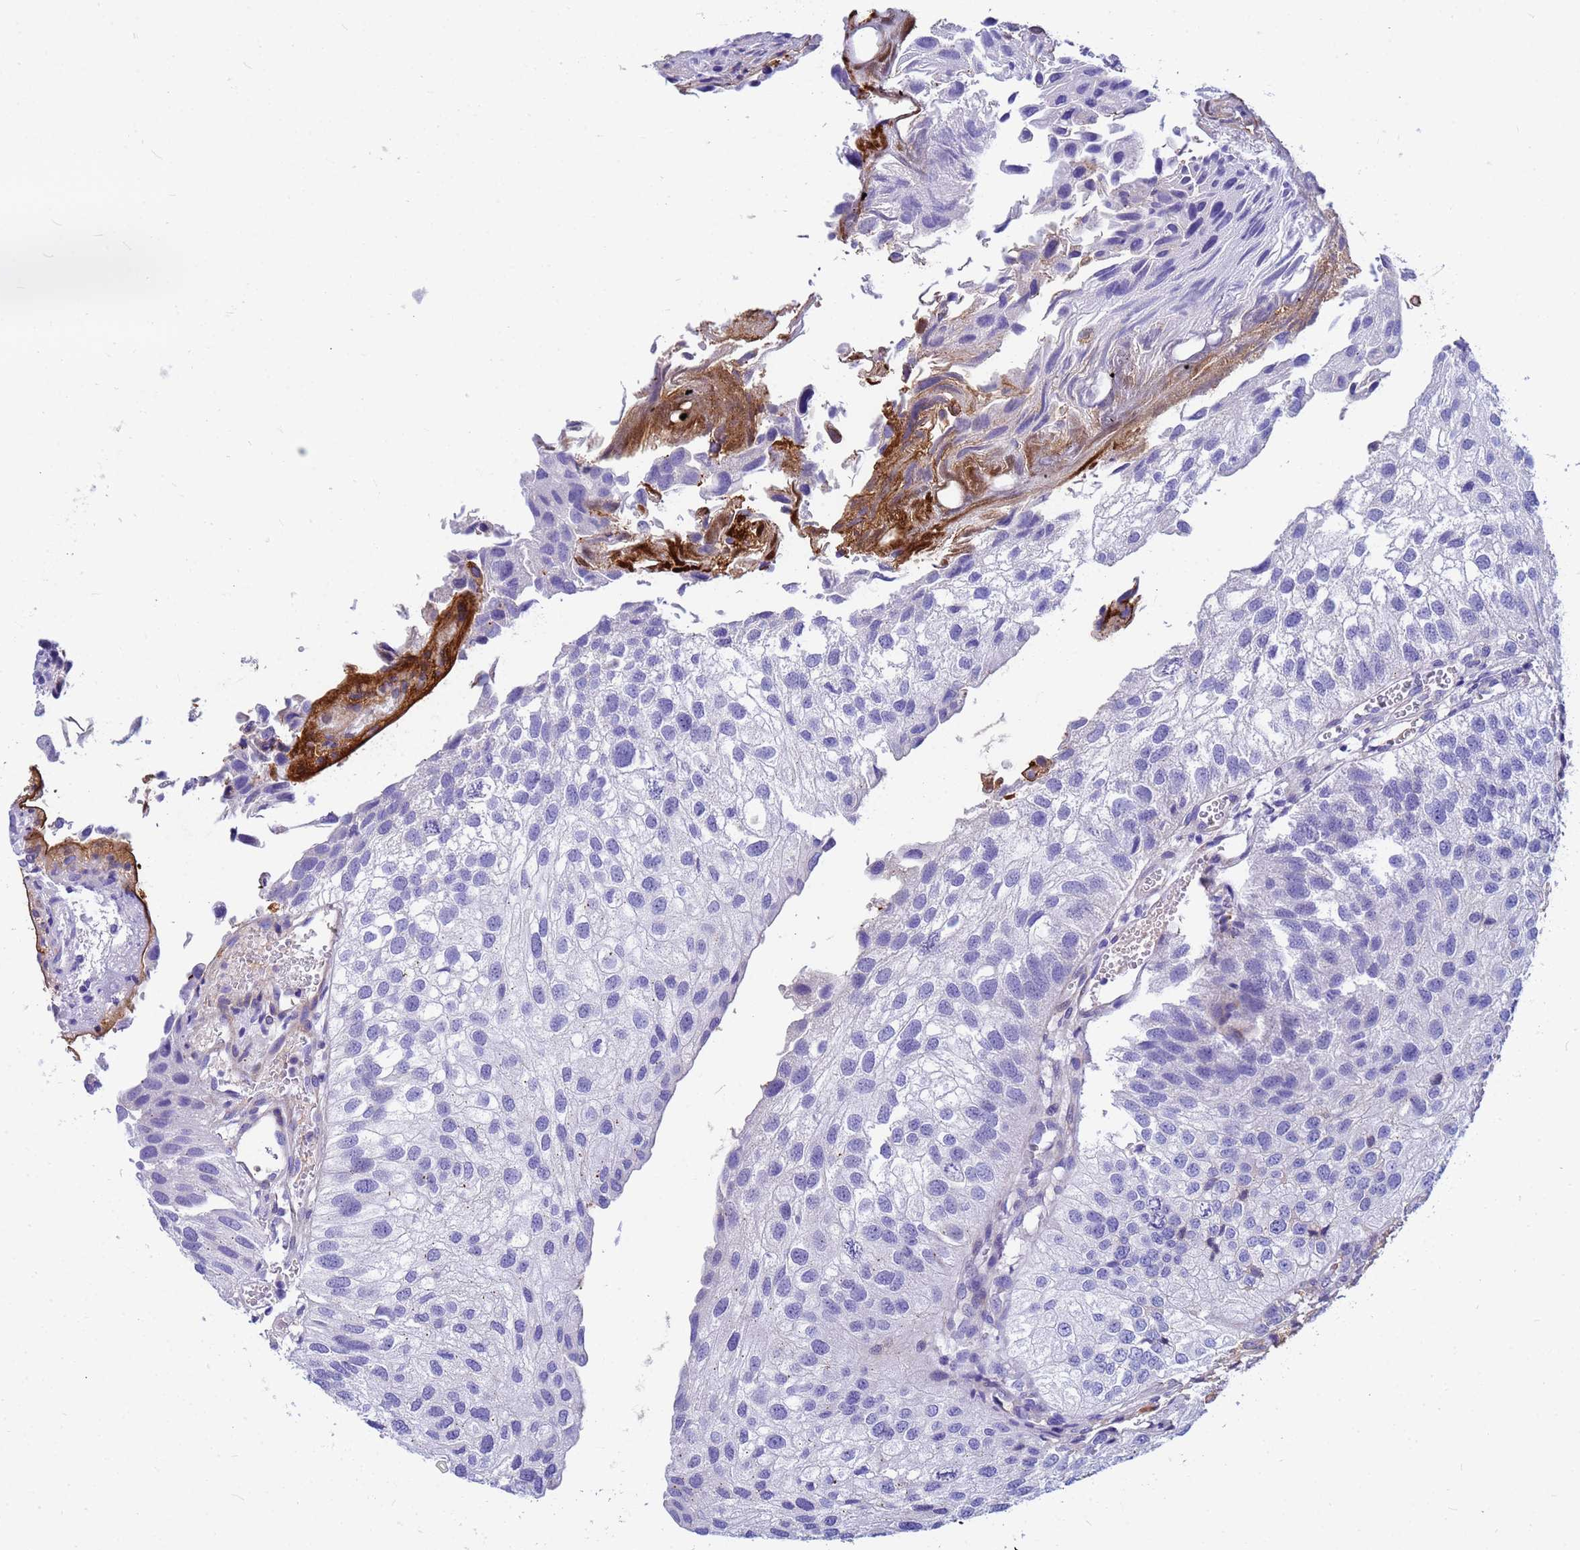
{"staining": {"intensity": "negative", "quantity": "none", "location": "none"}, "tissue": "urothelial cancer", "cell_type": "Tumor cells", "image_type": "cancer", "snomed": [{"axis": "morphology", "description": "Urothelial carcinoma, Low grade"}, {"axis": "topography", "description": "Urinary bladder"}], "caption": "Immunohistochemistry of urothelial cancer reveals no staining in tumor cells.", "gene": "ORM1", "patient": {"sex": "female", "age": 89}}